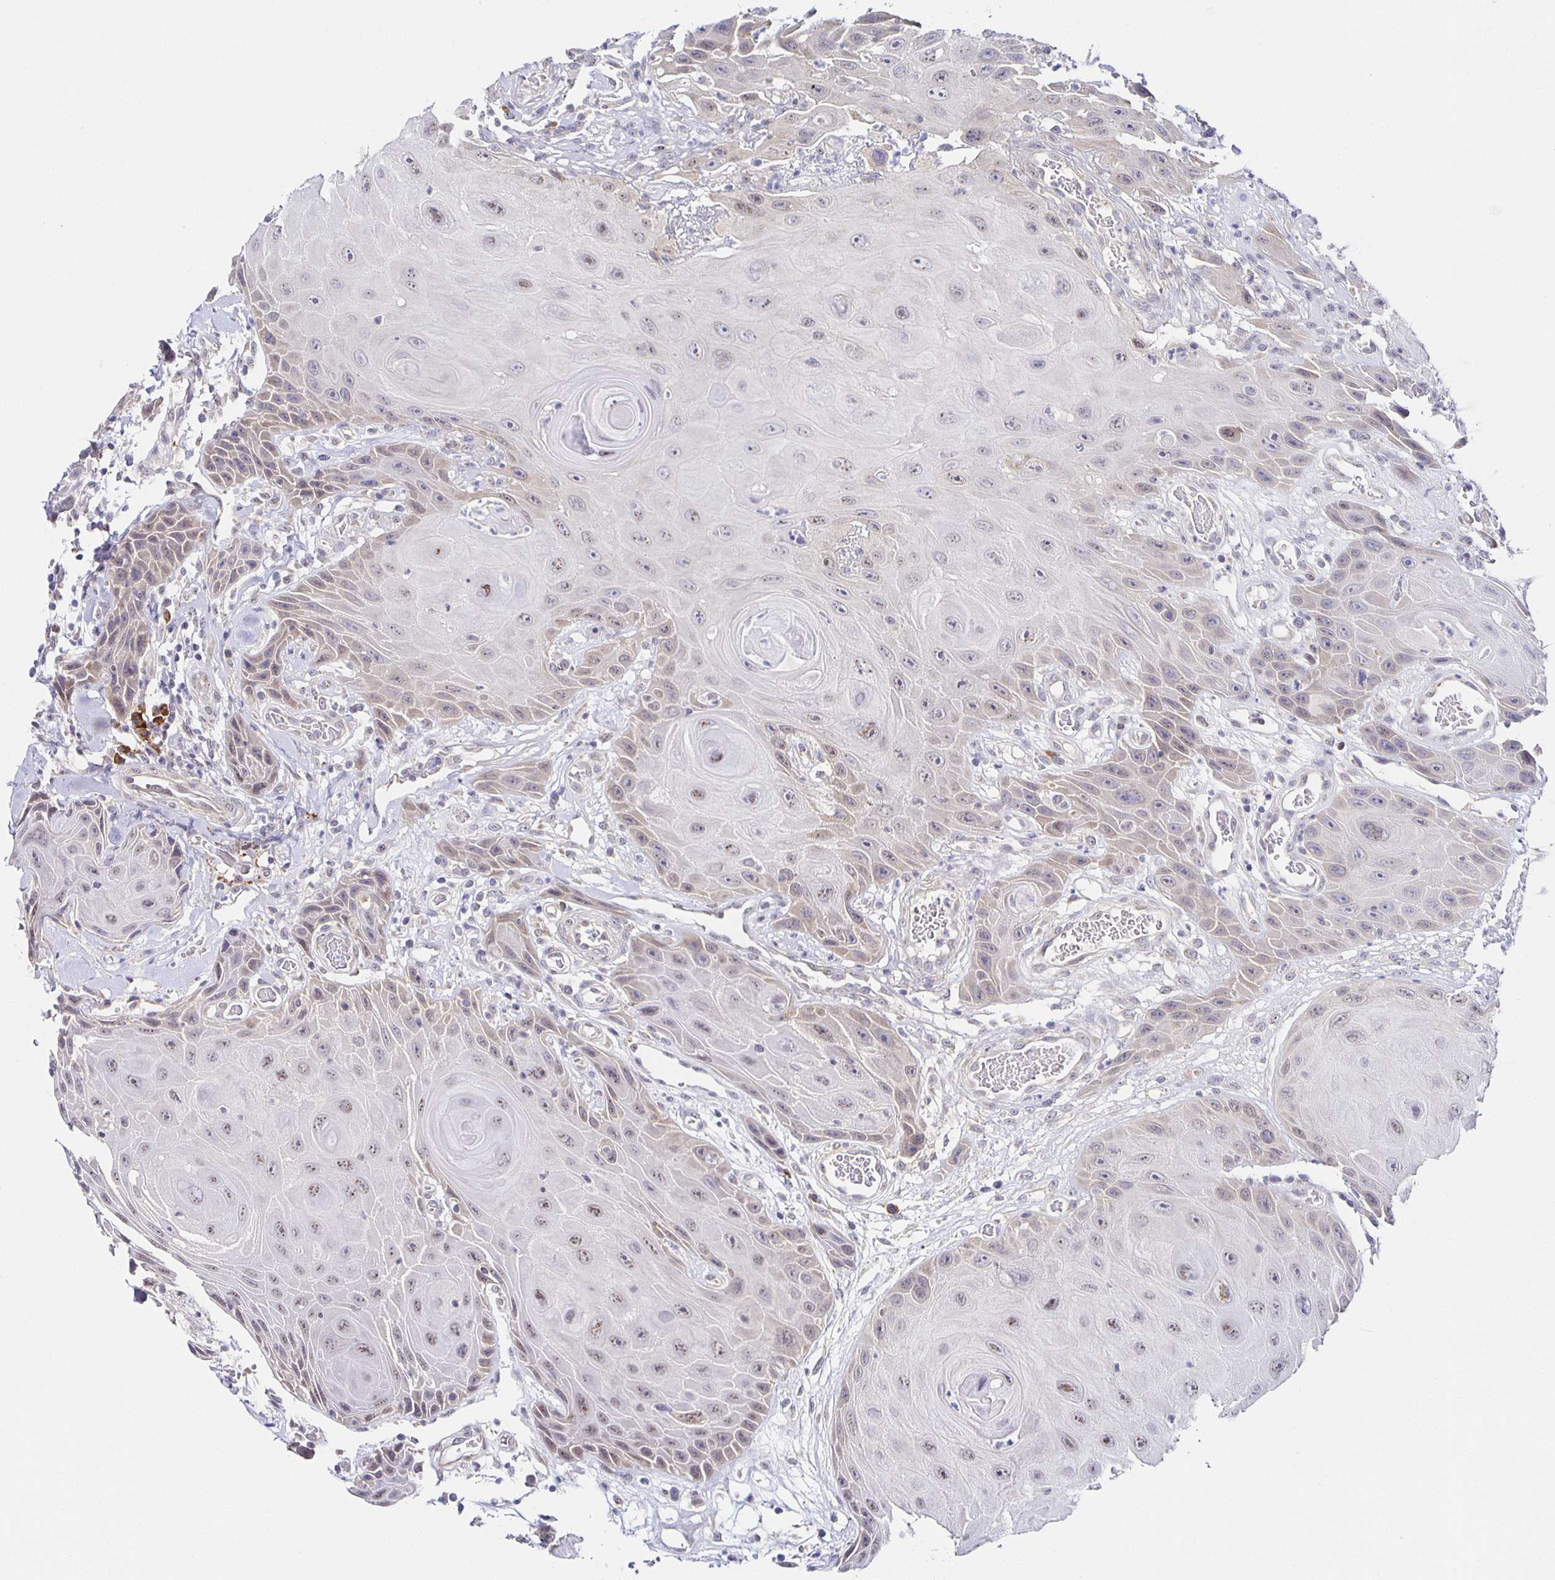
{"staining": {"intensity": "negative", "quantity": "none", "location": "none"}, "tissue": "head and neck cancer", "cell_type": "Tumor cells", "image_type": "cancer", "snomed": [{"axis": "morphology", "description": "Squamous cell carcinoma, NOS"}, {"axis": "topography", "description": "Oral tissue"}, {"axis": "topography", "description": "Head-Neck"}], "caption": "A photomicrograph of head and neck squamous cell carcinoma stained for a protein displays no brown staining in tumor cells.", "gene": "BAD", "patient": {"sex": "male", "age": 49}}